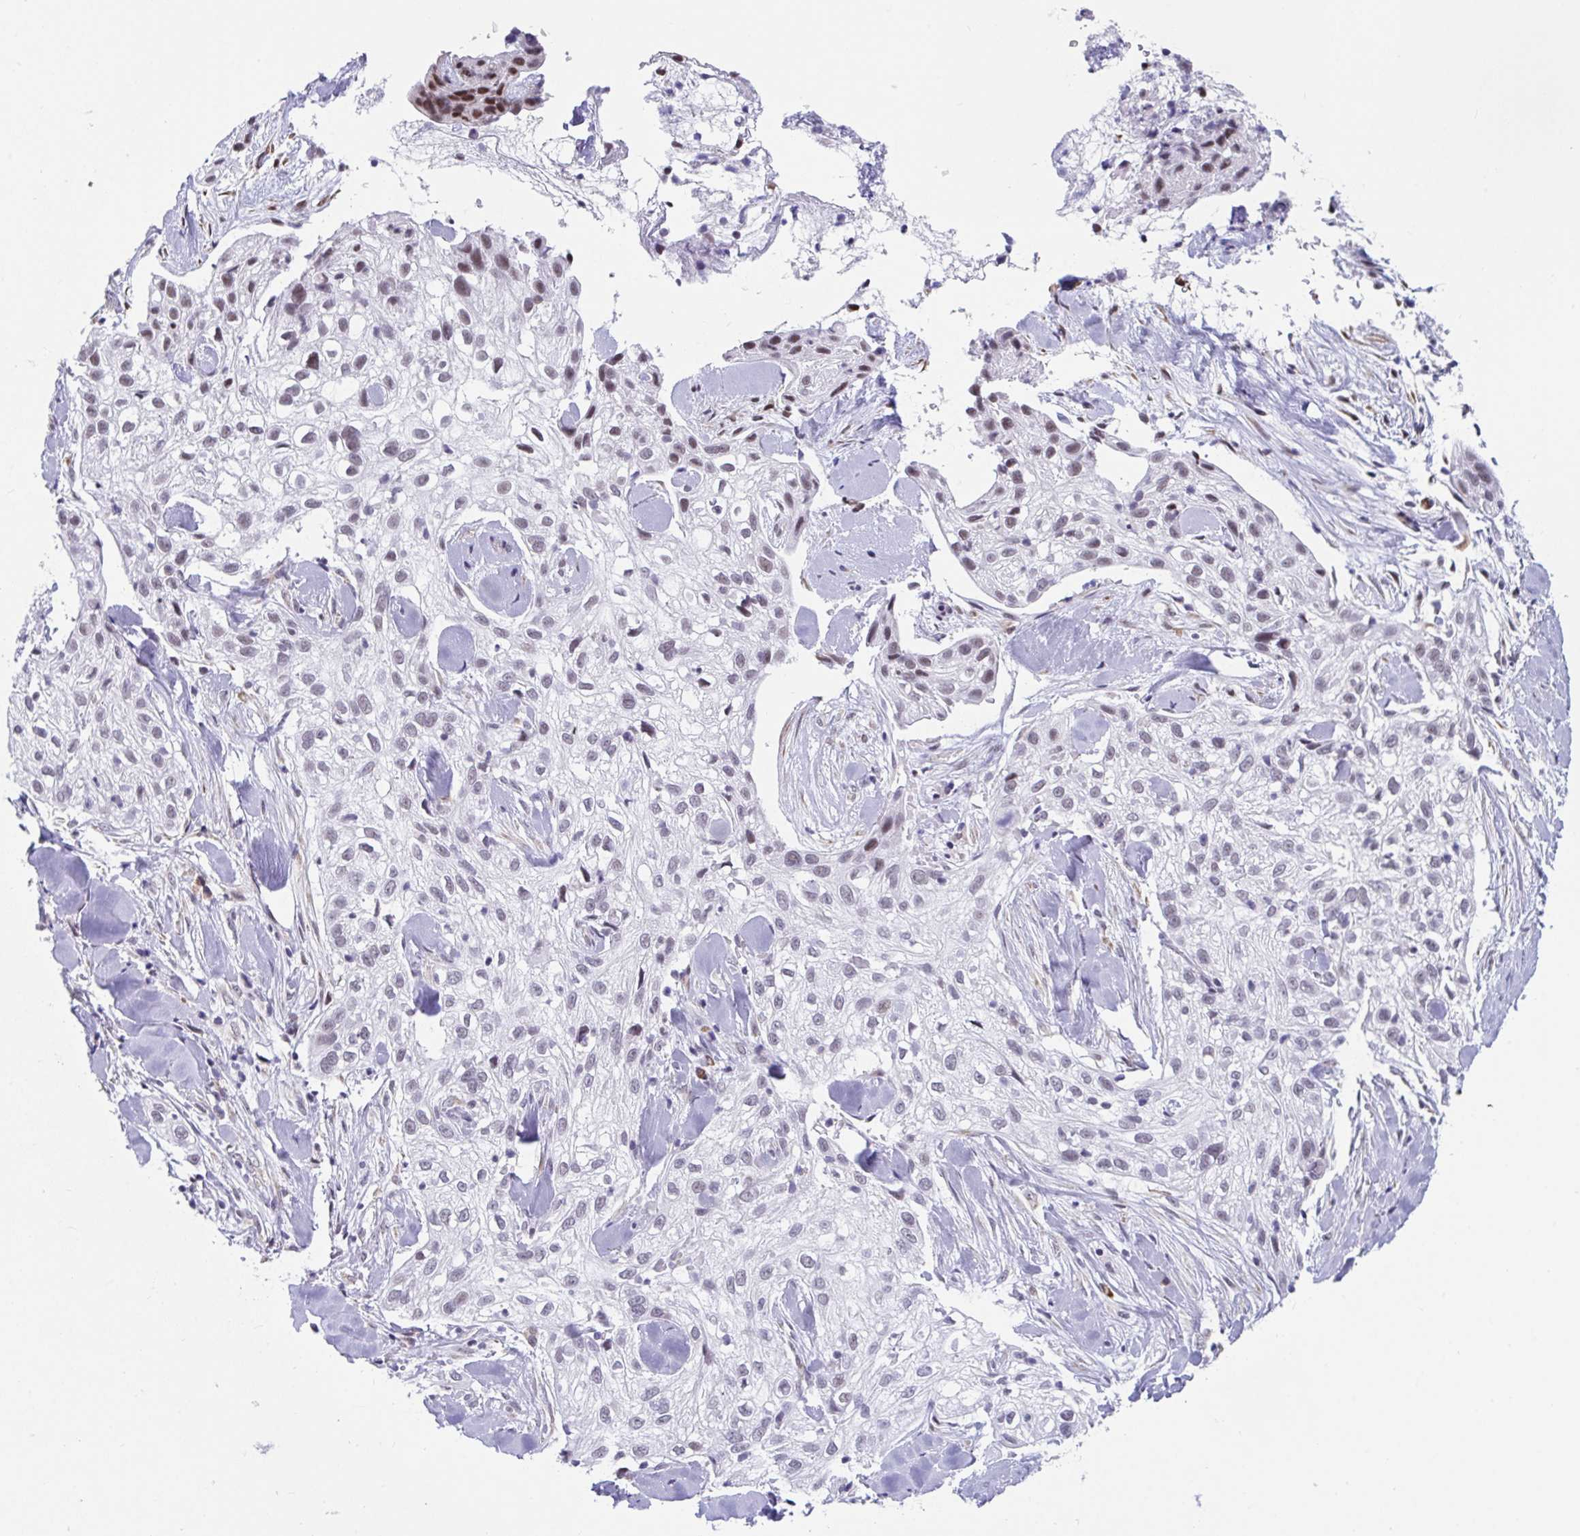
{"staining": {"intensity": "moderate", "quantity": "<25%", "location": "nuclear"}, "tissue": "skin cancer", "cell_type": "Tumor cells", "image_type": "cancer", "snomed": [{"axis": "morphology", "description": "Squamous cell carcinoma, NOS"}, {"axis": "topography", "description": "Skin"}], "caption": "Immunohistochemistry of skin squamous cell carcinoma shows low levels of moderate nuclear expression in approximately <25% of tumor cells.", "gene": "WDR72", "patient": {"sex": "male", "age": 82}}